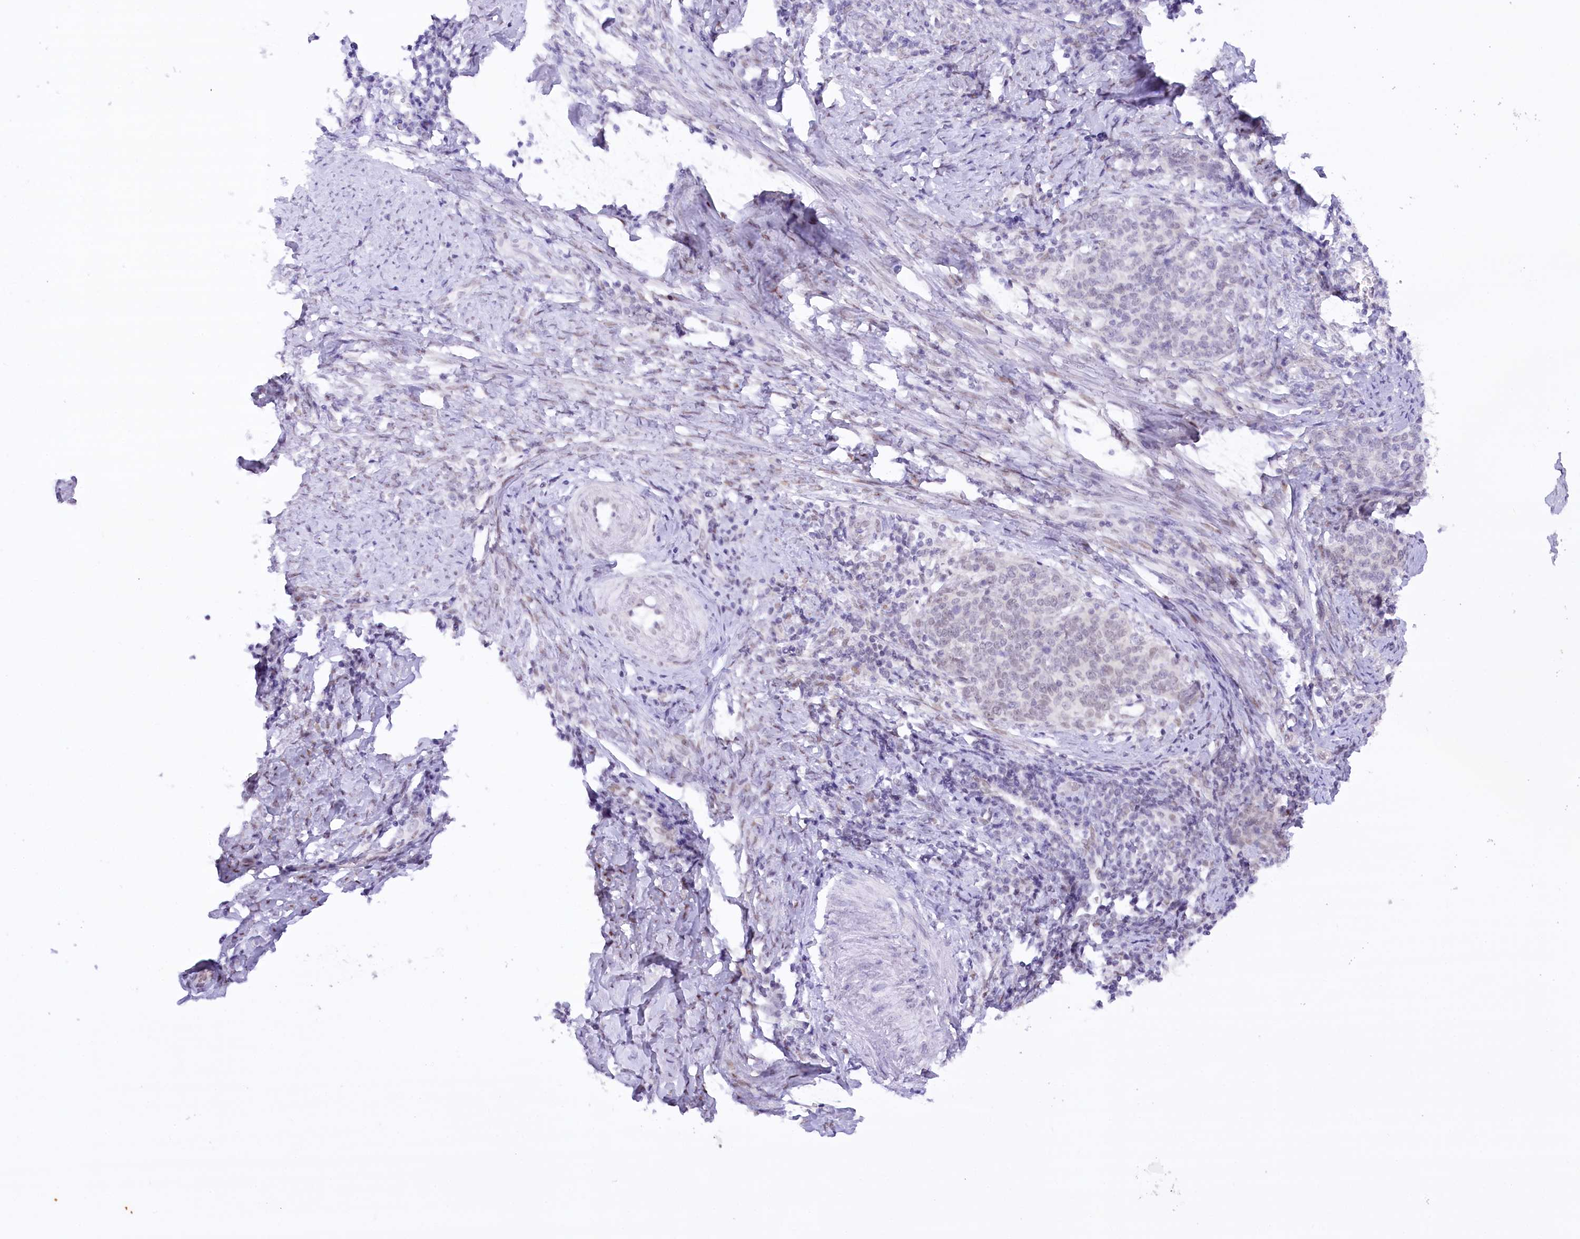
{"staining": {"intensity": "negative", "quantity": "none", "location": "none"}, "tissue": "cervical cancer", "cell_type": "Tumor cells", "image_type": "cancer", "snomed": [{"axis": "morphology", "description": "Squamous cell carcinoma, NOS"}, {"axis": "topography", "description": "Cervix"}], "caption": "This is an immunohistochemistry micrograph of cervical cancer. There is no positivity in tumor cells.", "gene": "HNRNPA0", "patient": {"sex": "female", "age": 39}}